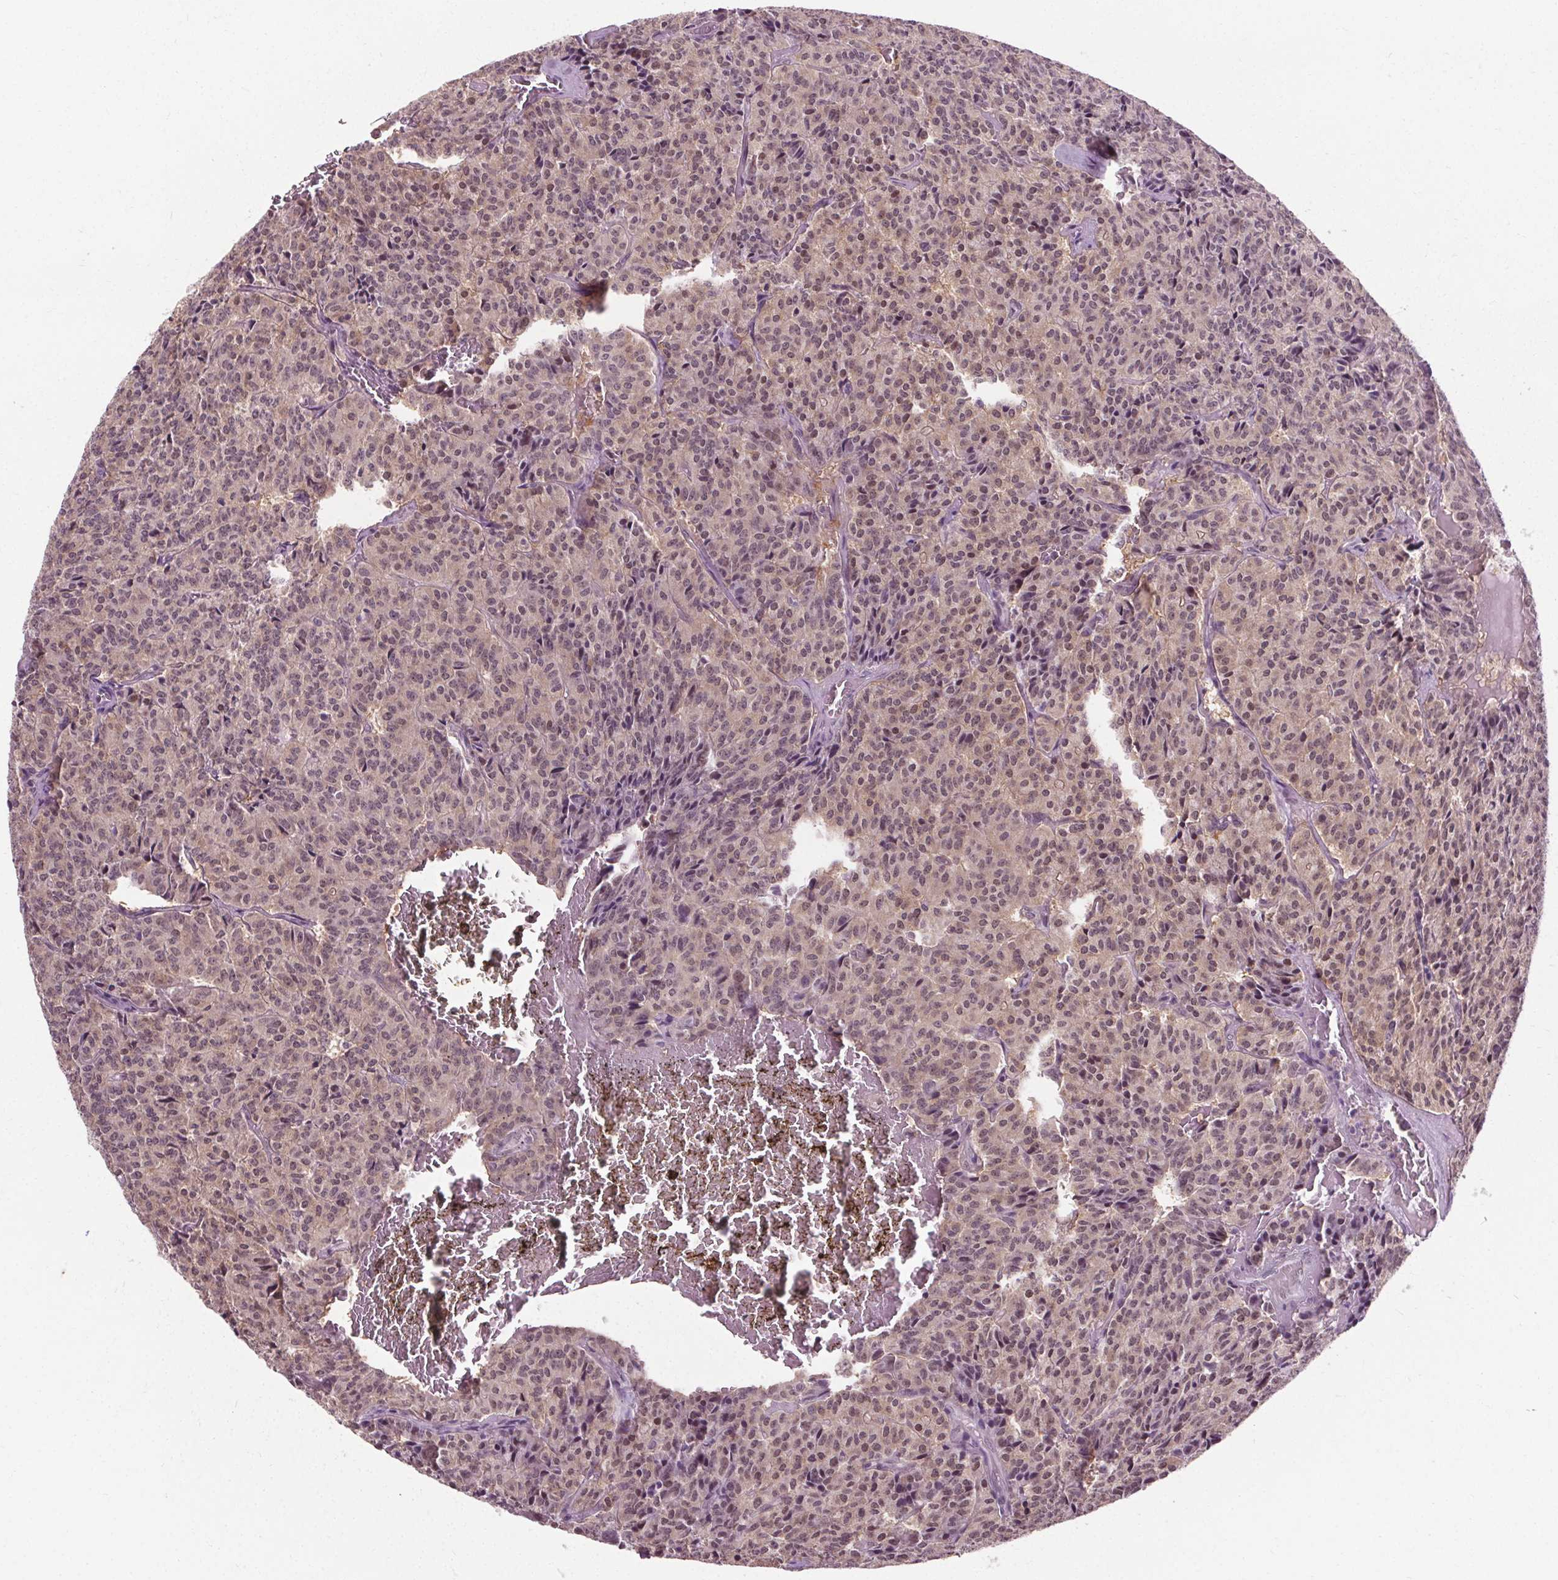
{"staining": {"intensity": "moderate", "quantity": "<25%", "location": "nuclear"}, "tissue": "carcinoid", "cell_type": "Tumor cells", "image_type": "cancer", "snomed": [{"axis": "morphology", "description": "Carcinoid, malignant, NOS"}, {"axis": "topography", "description": "Lung"}], "caption": "Carcinoid stained for a protein displays moderate nuclear positivity in tumor cells.", "gene": "MED6", "patient": {"sex": "male", "age": 70}}